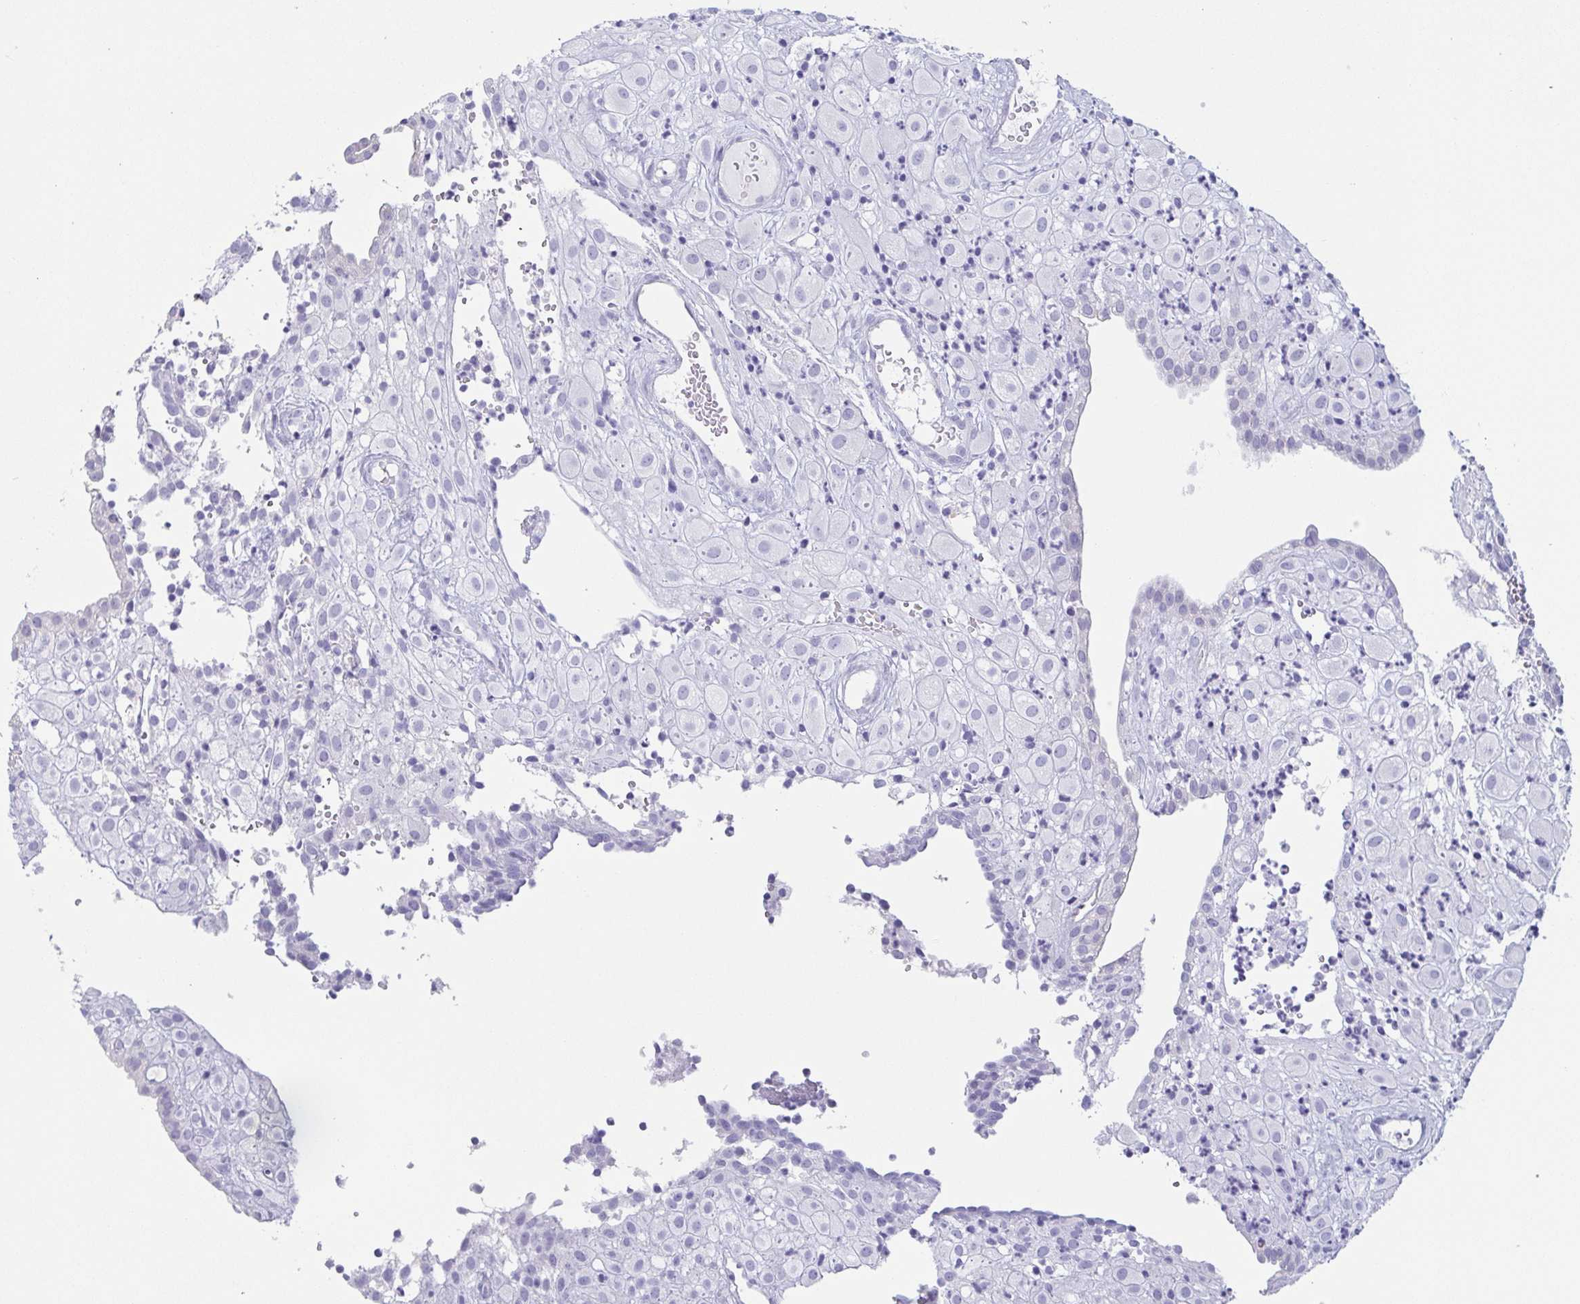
{"staining": {"intensity": "negative", "quantity": "none", "location": "none"}, "tissue": "placenta", "cell_type": "Decidual cells", "image_type": "normal", "snomed": [{"axis": "morphology", "description": "Normal tissue, NOS"}, {"axis": "topography", "description": "Placenta"}], "caption": "High magnification brightfield microscopy of unremarkable placenta stained with DAB (3,3'-diaminobenzidine) (brown) and counterstained with hematoxylin (blue): decidual cells show no significant staining. (Stains: DAB (3,3'-diaminobenzidine) IHC with hematoxylin counter stain, Microscopy: brightfield microscopy at high magnification).", "gene": "PRR27", "patient": {"sex": "female", "age": 24}}